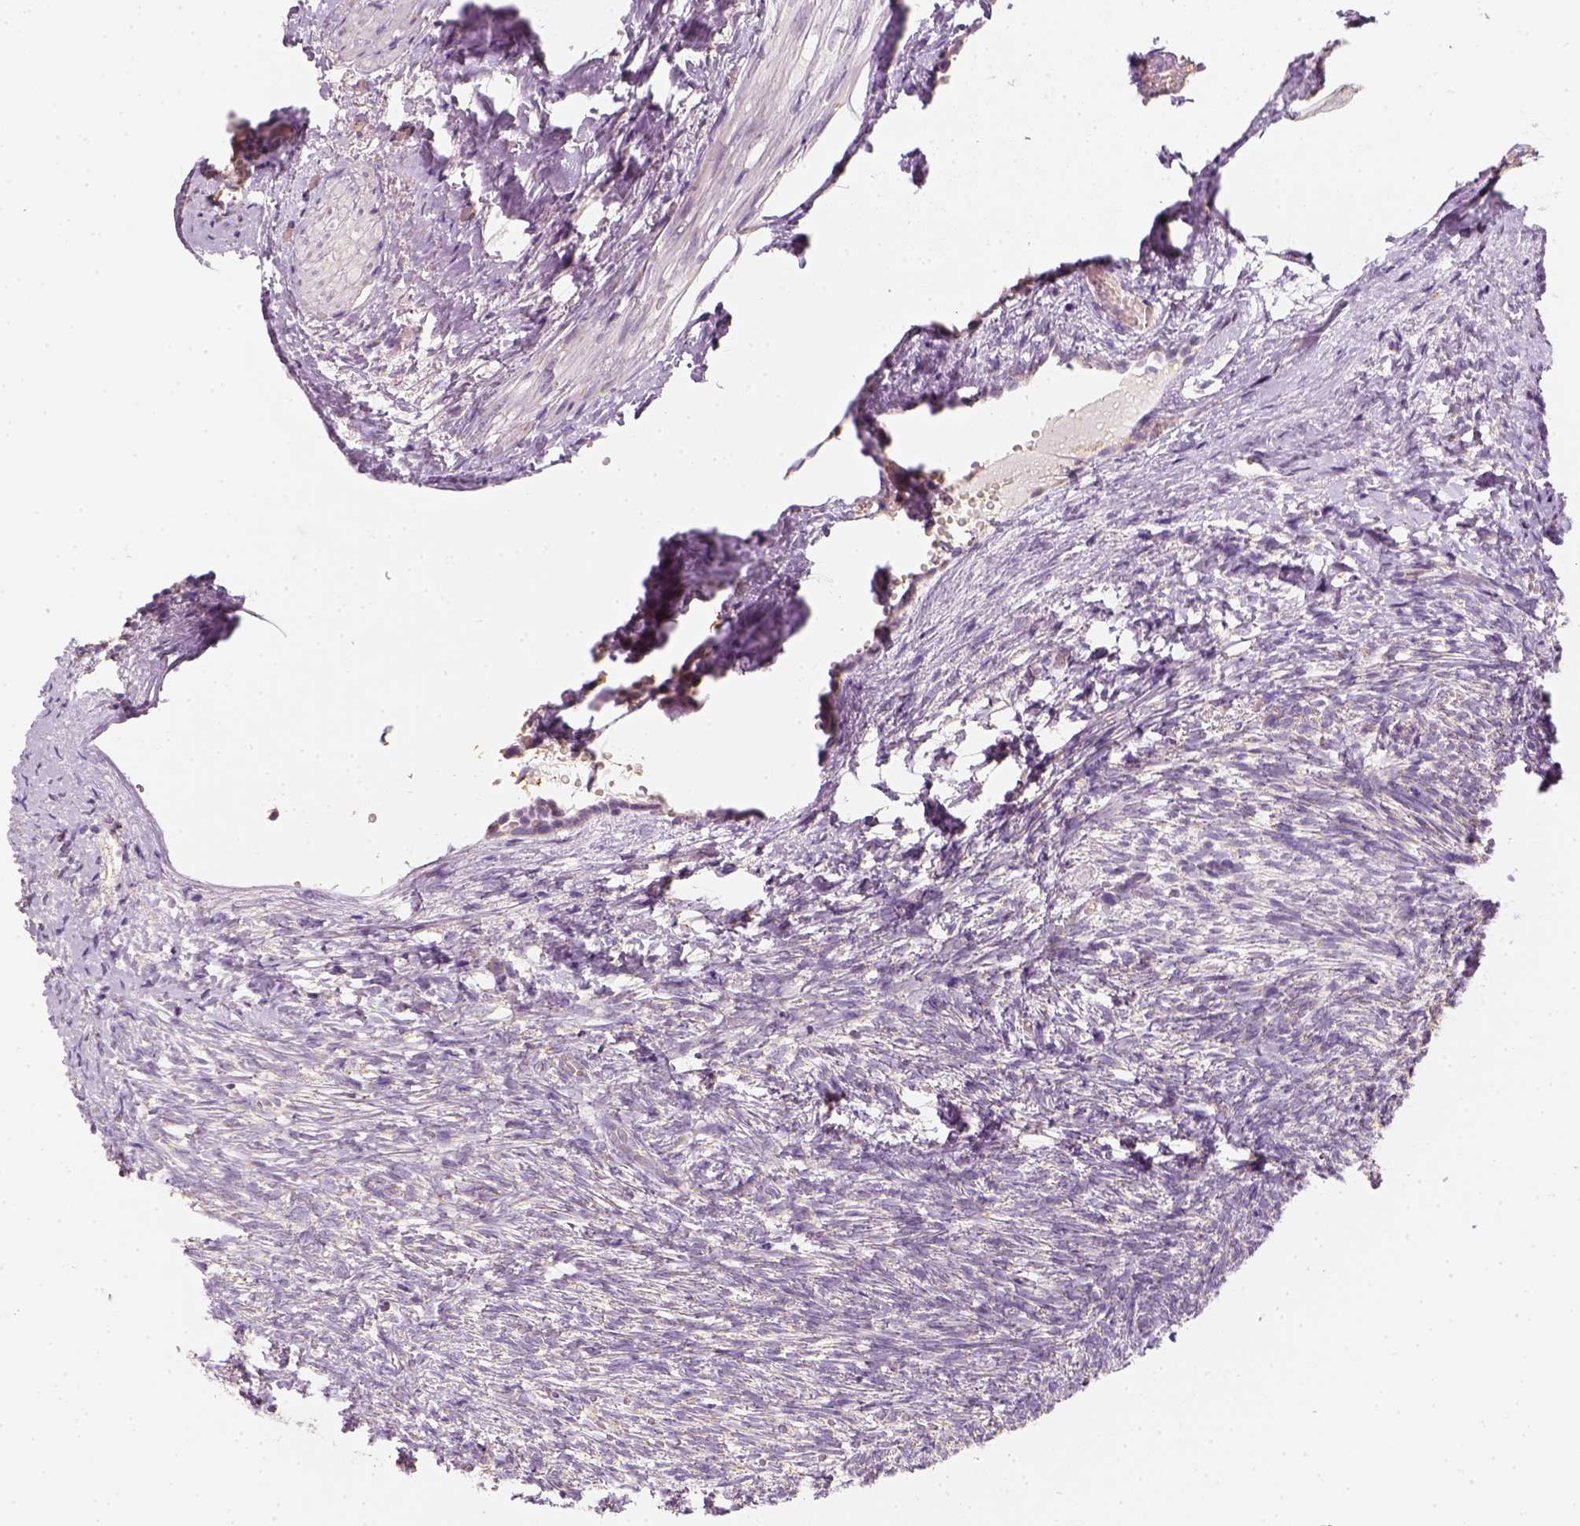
{"staining": {"intensity": "moderate", "quantity": ">75%", "location": "cytoplasmic/membranous"}, "tissue": "ovary", "cell_type": "Follicle cells", "image_type": "normal", "snomed": [{"axis": "morphology", "description": "Normal tissue, NOS"}, {"axis": "topography", "description": "Ovary"}], "caption": "This histopathology image displays normal ovary stained with IHC to label a protein in brown. The cytoplasmic/membranous of follicle cells show moderate positivity for the protein. Nuclei are counter-stained blue.", "gene": "LCA5", "patient": {"sex": "female", "age": 46}}